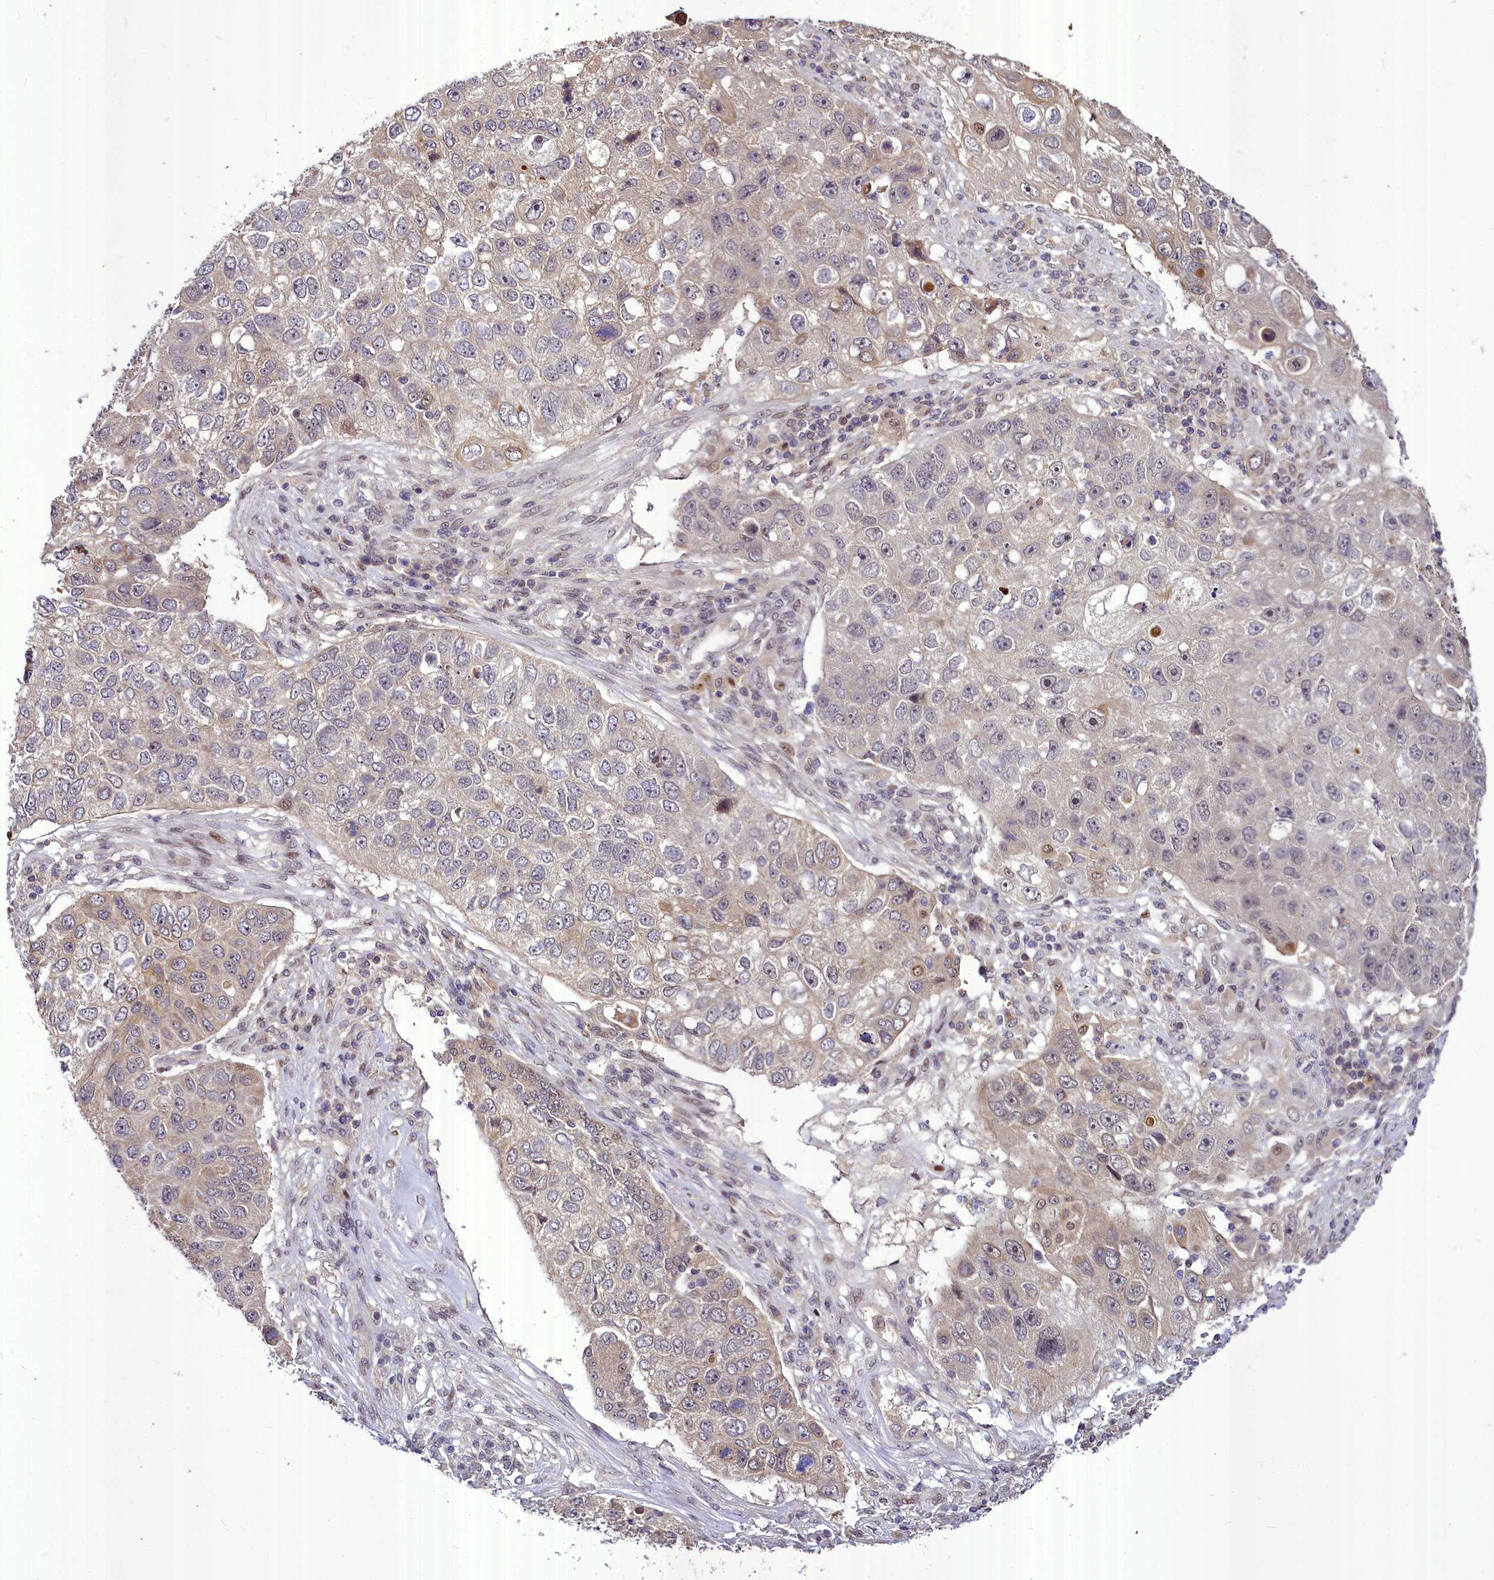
{"staining": {"intensity": "negative", "quantity": "none", "location": "none"}, "tissue": "lung cancer", "cell_type": "Tumor cells", "image_type": "cancer", "snomed": [{"axis": "morphology", "description": "Squamous cell carcinoma, NOS"}, {"axis": "topography", "description": "Lung"}], "caption": "Tumor cells show no significant protein positivity in lung cancer.", "gene": "MAML2", "patient": {"sex": "male", "age": 61}}